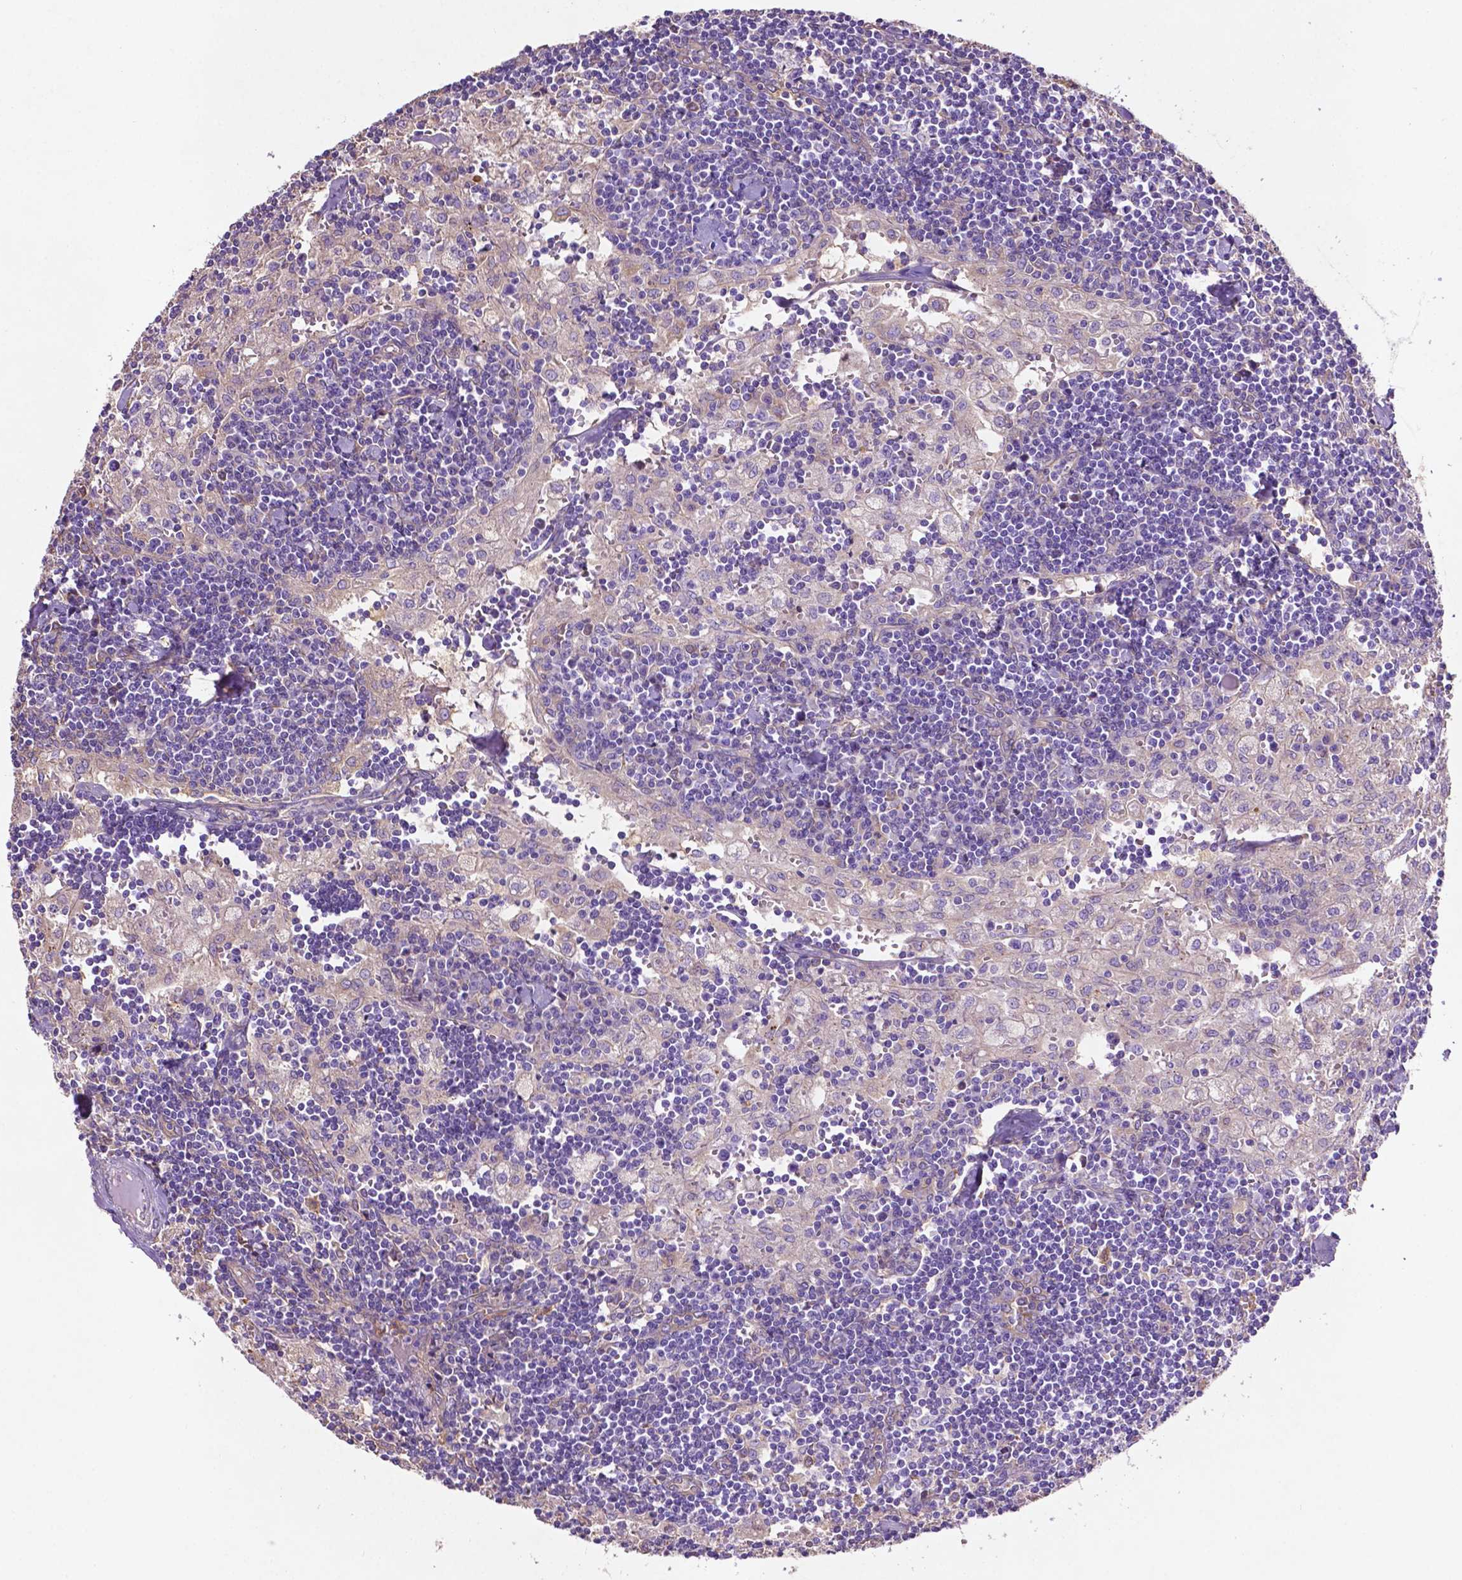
{"staining": {"intensity": "negative", "quantity": "none", "location": "none"}, "tissue": "lymph node", "cell_type": "Germinal center cells", "image_type": "normal", "snomed": [{"axis": "morphology", "description": "Normal tissue, NOS"}, {"axis": "topography", "description": "Lymph node"}], "caption": "The micrograph exhibits no staining of germinal center cells in benign lymph node.", "gene": "GDPD5", "patient": {"sex": "male", "age": 55}}